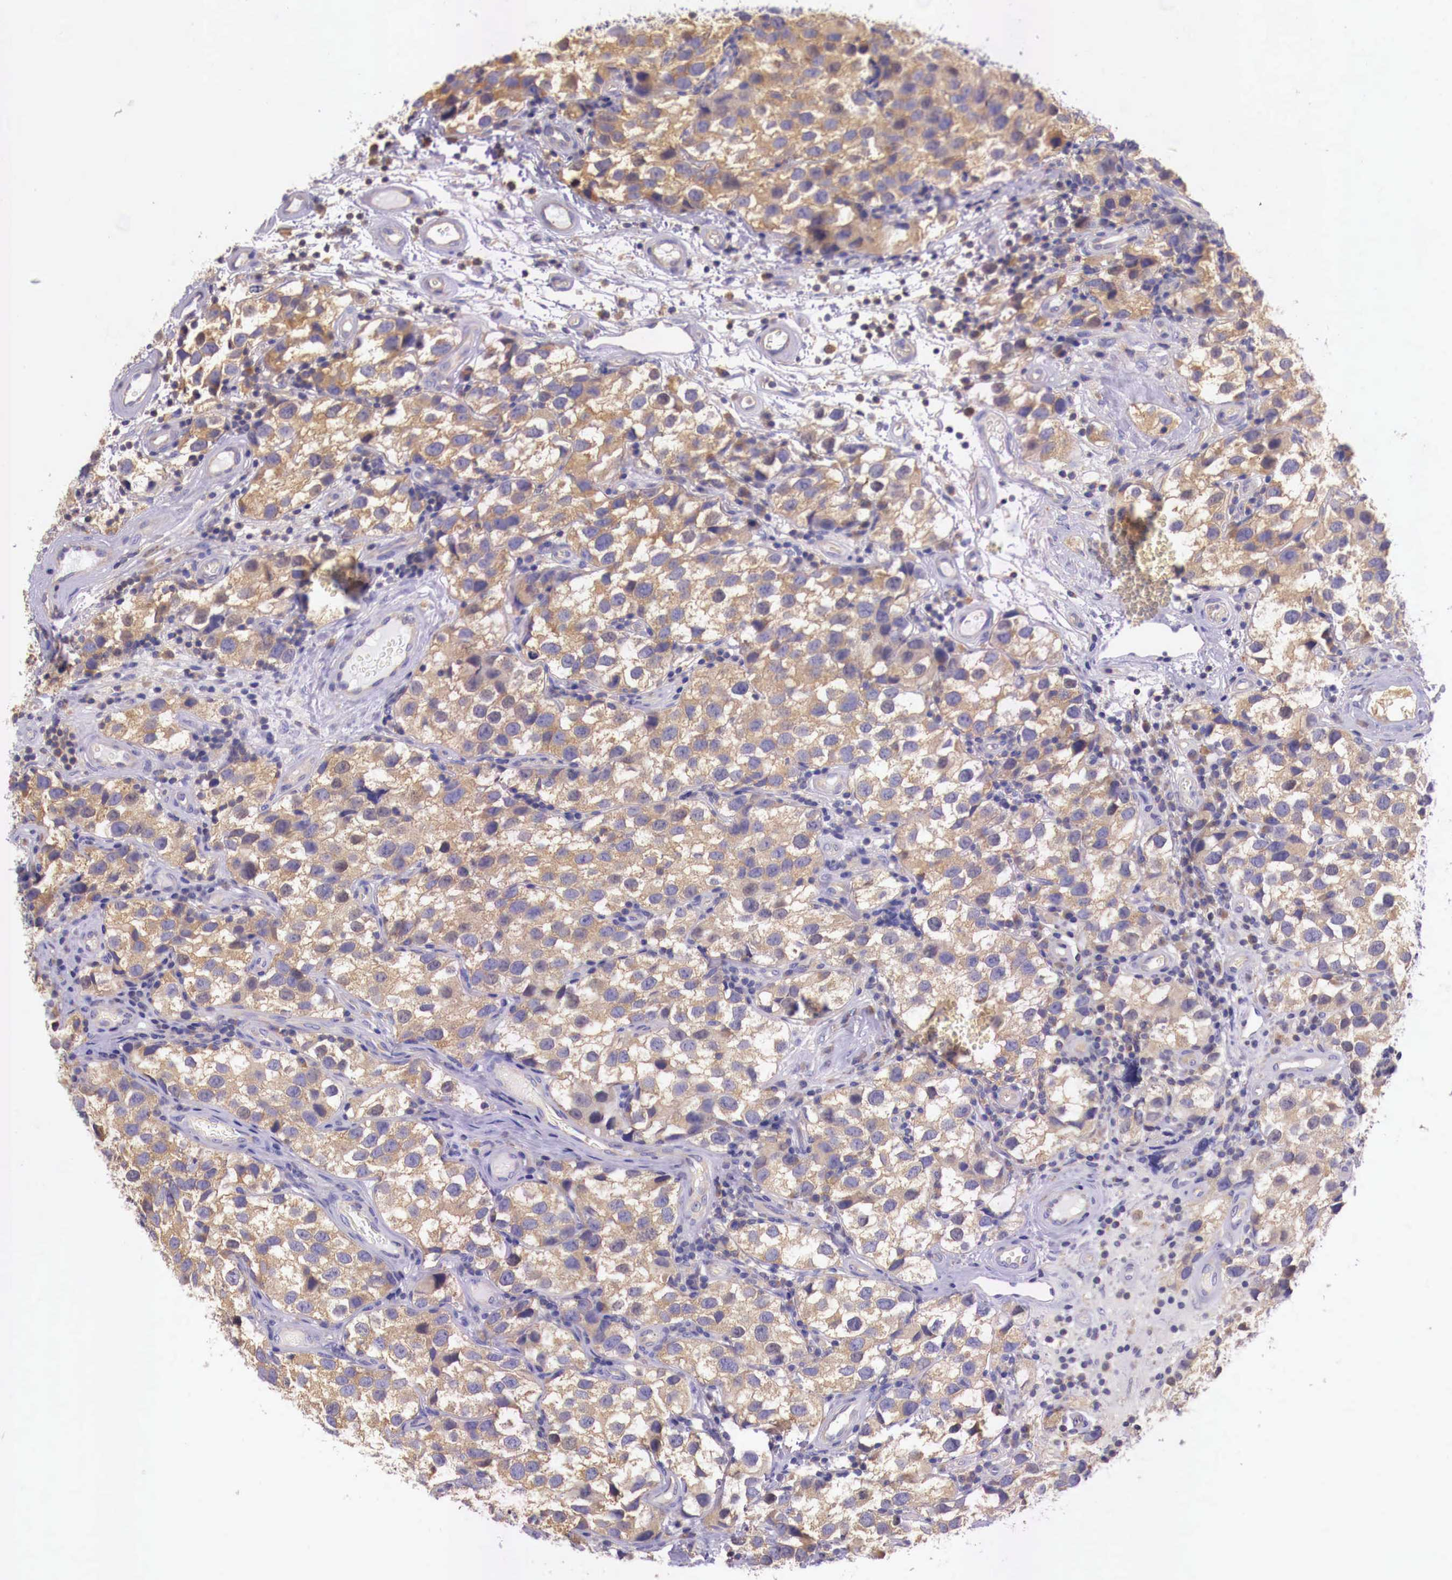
{"staining": {"intensity": "weak", "quantity": ">75%", "location": "cytoplasmic/membranous"}, "tissue": "testis cancer", "cell_type": "Tumor cells", "image_type": "cancer", "snomed": [{"axis": "morphology", "description": "Seminoma, NOS"}, {"axis": "topography", "description": "Testis"}], "caption": "IHC micrograph of human seminoma (testis) stained for a protein (brown), which demonstrates low levels of weak cytoplasmic/membranous staining in approximately >75% of tumor cells.", "gene": "GRIPAP1", "patient": {"sex": "male", "age": 39}}